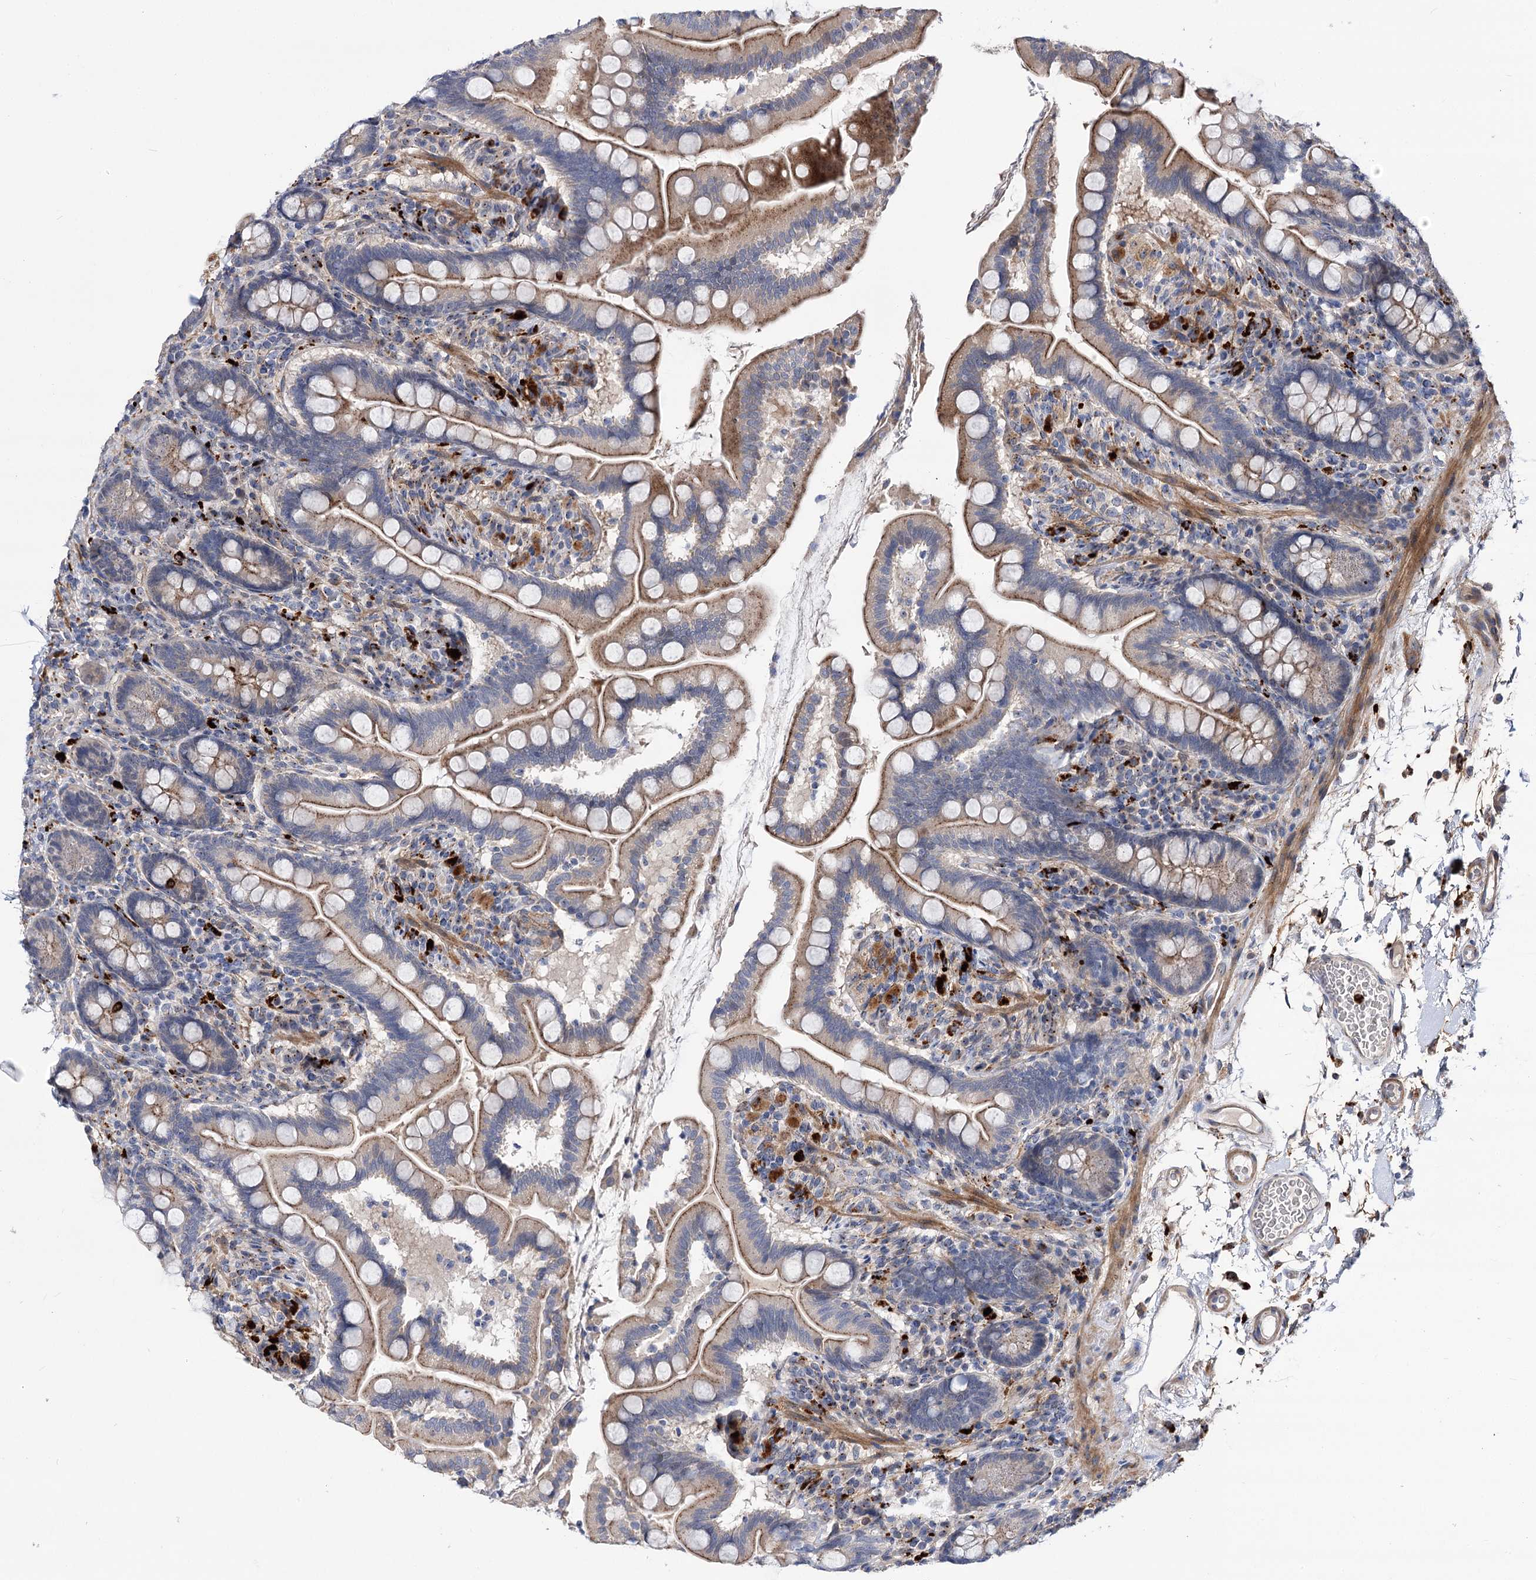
{"staining": {"intensity": "weak", "quantity": "25%-75%", "location": "cytoplasmic/membranous"}, "tissue": "small intestine", "cell_type": "Glandular cells", "image_type": "normal", "snomed": [{"axis": "morphology", "description": "Normal tissue, NOS"}, {"axis": "topography", "description": "Small intestine"}], "caption": "Immunohistochemistry staining of normal small intestine, which reveals low levels of weak cytoplasmic/membranous staining in about 25%-75% of glandular cells indicating weak cytoplasmic/membranous protein staining. The staining was performed using DAB (brown) for protein detection and nuclei were counterstained in hematoxylin (blue).", "gene": "MINDY3", "patient": {"sex": "female", "age": 64}}